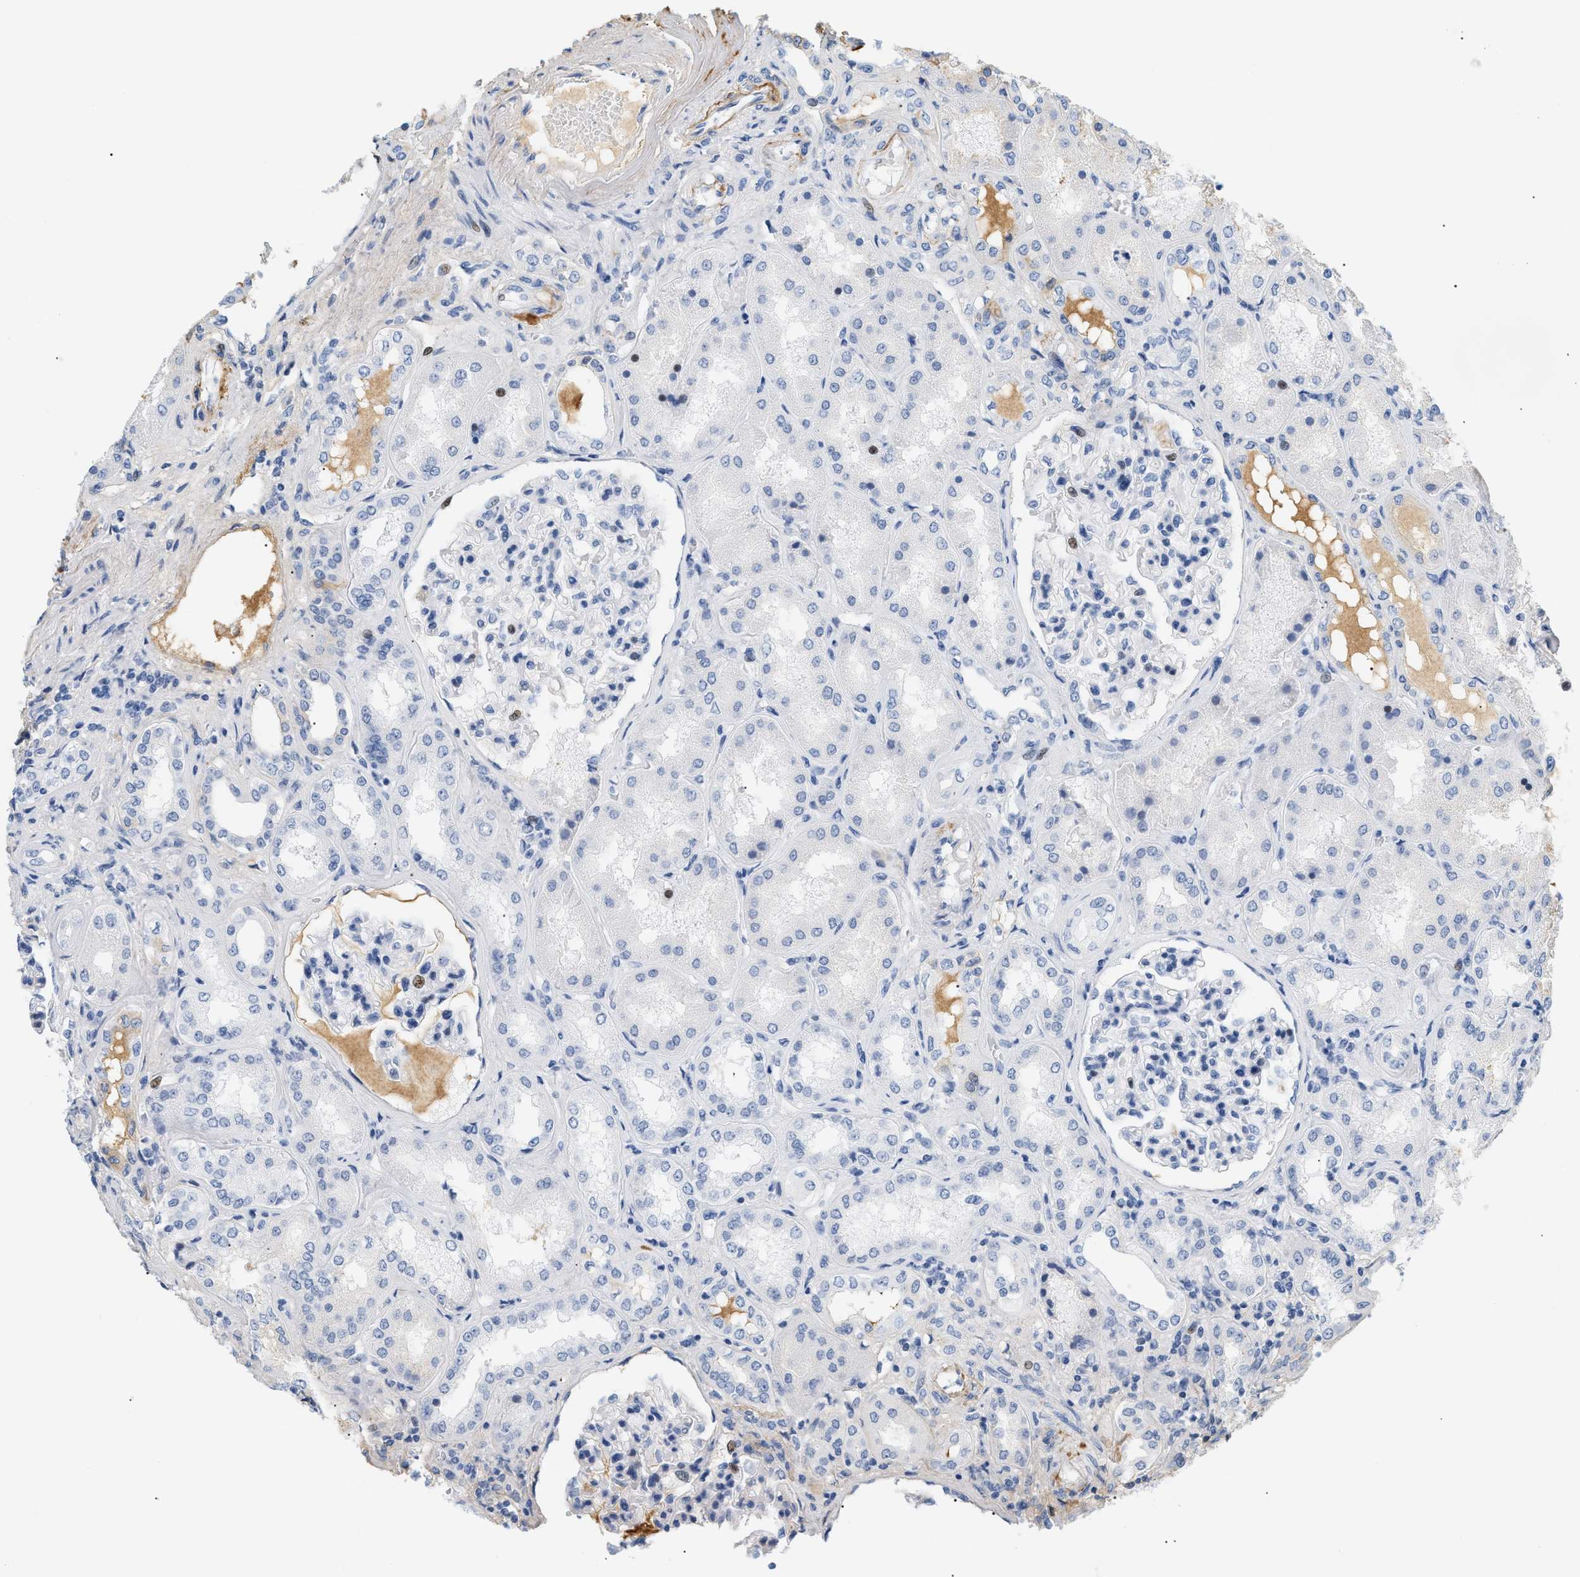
{"staining": {"intensity": "negative", "quantity": "none", "location": "none"}, "tissue": "kidney", "cell_type": "Cells in glomeruli", "image_type": "normal", "snomed": [{"axis": "morphology", "description": "Normal tissue, NOS"}, {"axis": "topography", "description": "Kidney"}], "caption": "Protein analysis of normal kidney displays no significant expression in cells in glomeruli. (Stains: DAB immunohistochemistry (IHC) with hematoxylin counter stain, Microscopy: brightfield microscopy at high magnification).", "gene": "CFH", "patient": {"sex": "female", "age": 56}}